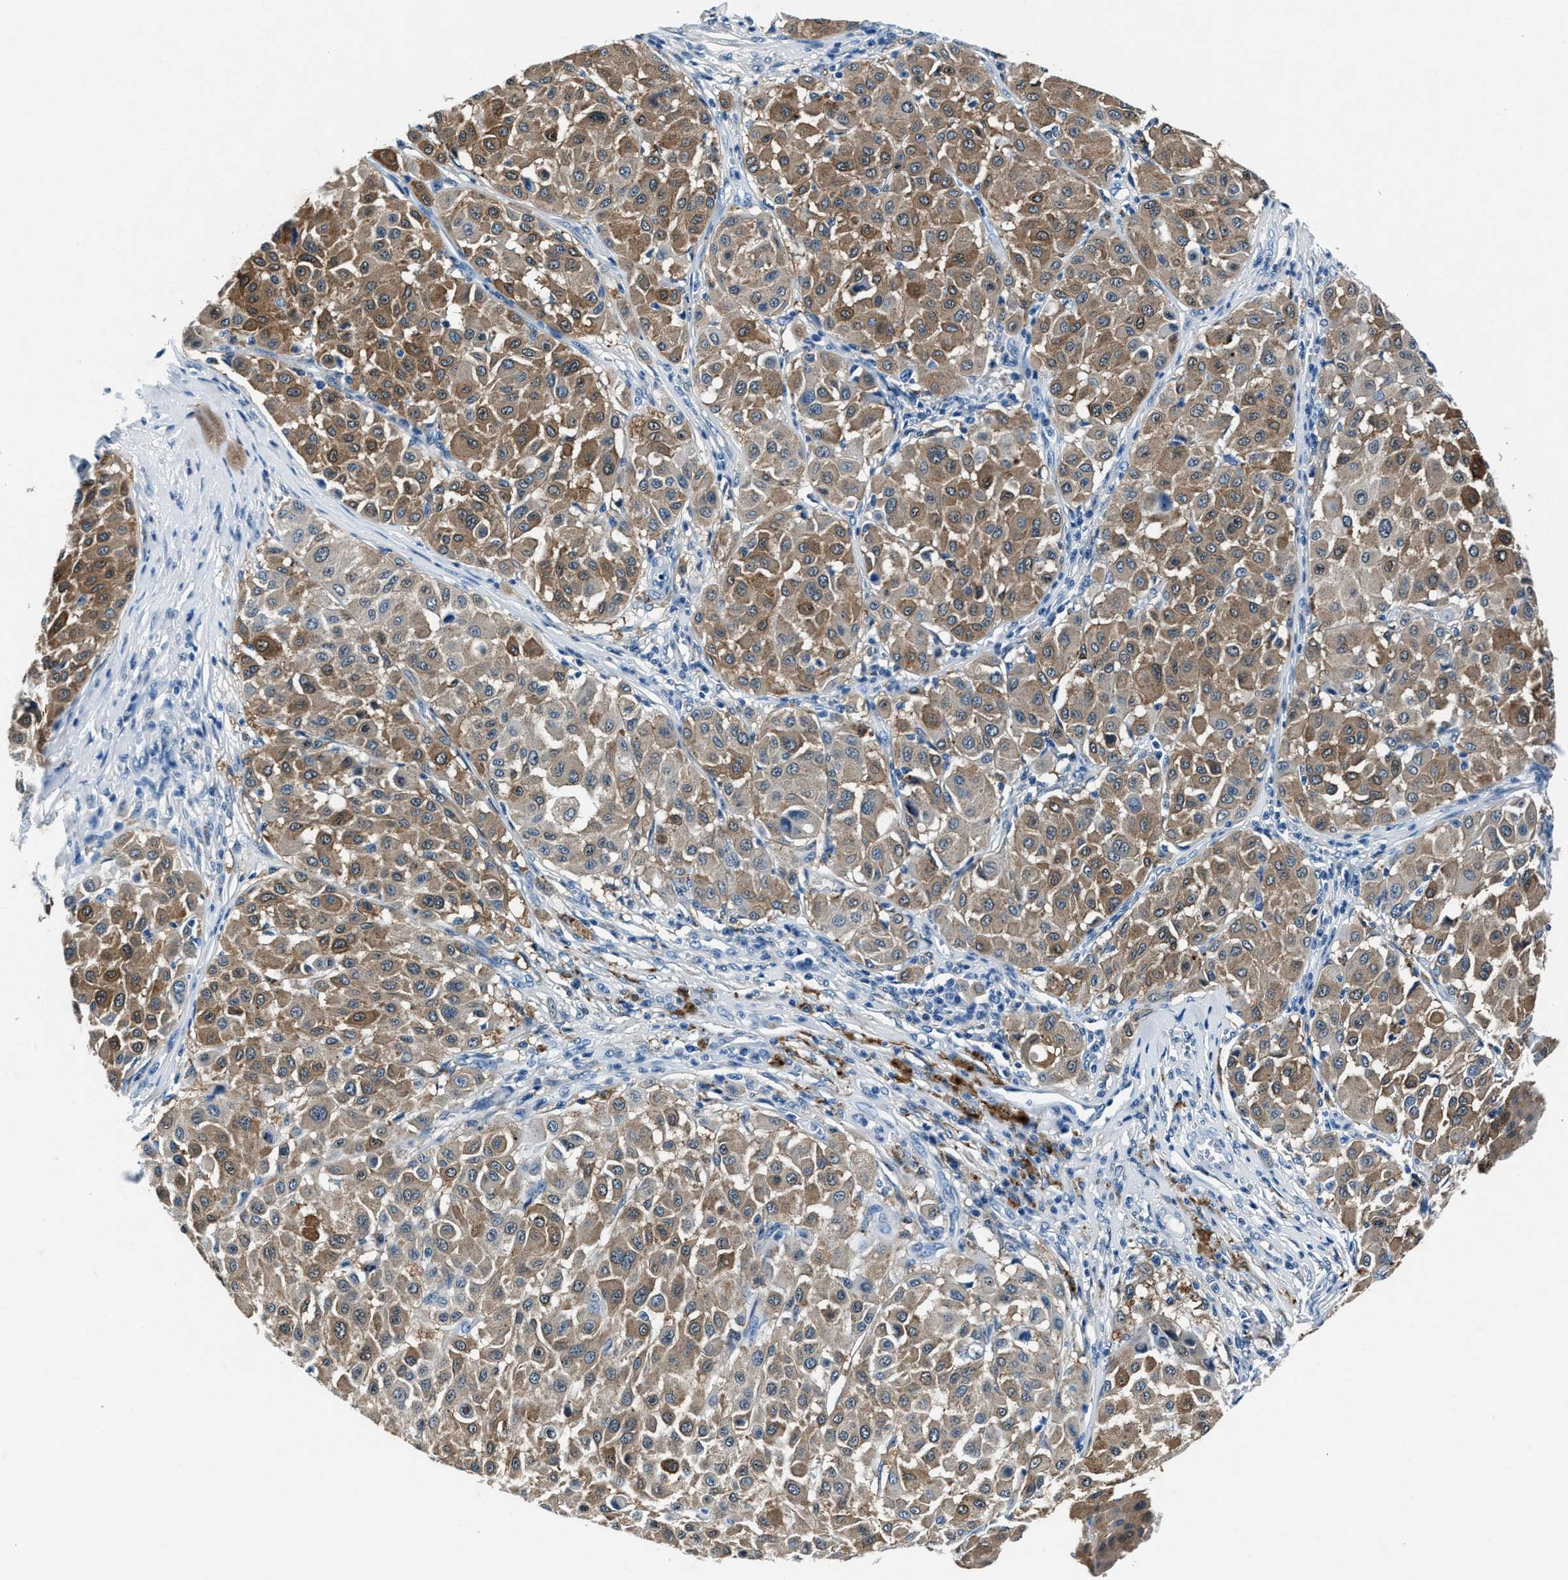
{"staining": {"intensity": "moderate", "quantity": ">75%", "location": "cytoplasmic/membranous"}, "tissue": "melanoma", "cell_type": "Tumor cells", "image_type": "cancer", "snomed": [{"axis": "morphology", "description": "Malignant melanoma, Metastatic site"}, {"axis": "topography", "description": "Soft tissue"}], "caption": "Melanoma stained with a protein marker displays moderate staining in tumor cells.", "gene": "PTPDC1", "patient": {"sex": "male", "age": 41}}